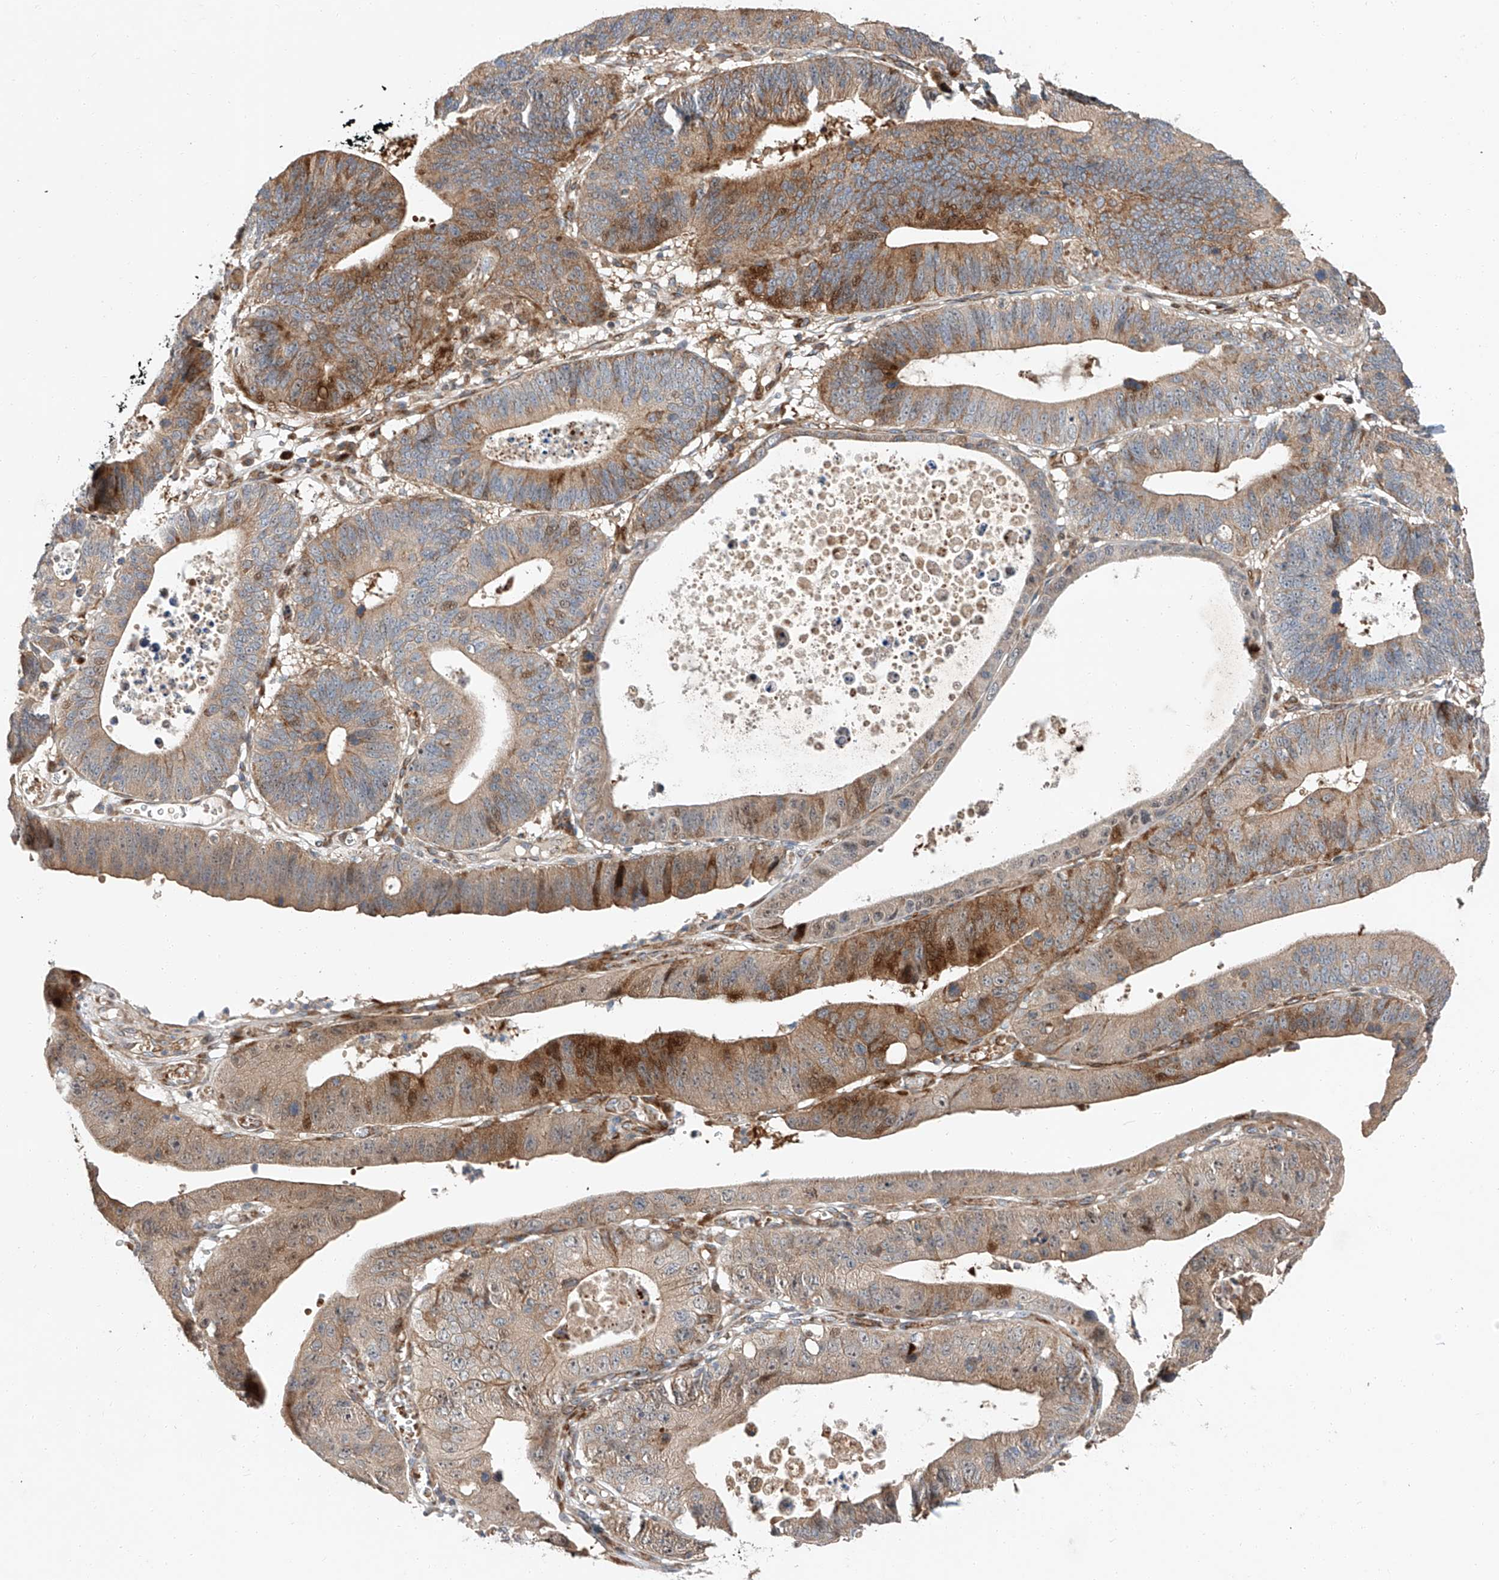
{"staining": {"intensity": "moderate", "quantity": ">75%", "location": "cytoplasmic/membranous"}, "tissue": "stomach cancer", "cell_type": "Tumor cells", "image_type": "cancer", "snomed": [{"axis": "morphology", "description": "Adenocarcinoma, NOS"}, {"axis": "topography", "description": "Stomach"}], "caption": "Immunohistochemical staining of adenocarcinoma (stomach) exhibits moderate cytoplasmic/membranous protein expression in about >75% of tumor cells. The protein is stained brown, and the nuclei are stained in blue (DAB (3,3'-diaminobenzidine) IHC with brightfield microscopy, high magnification).", "gene": "USF3", "patient": {"sex": "male", "age": 59}}